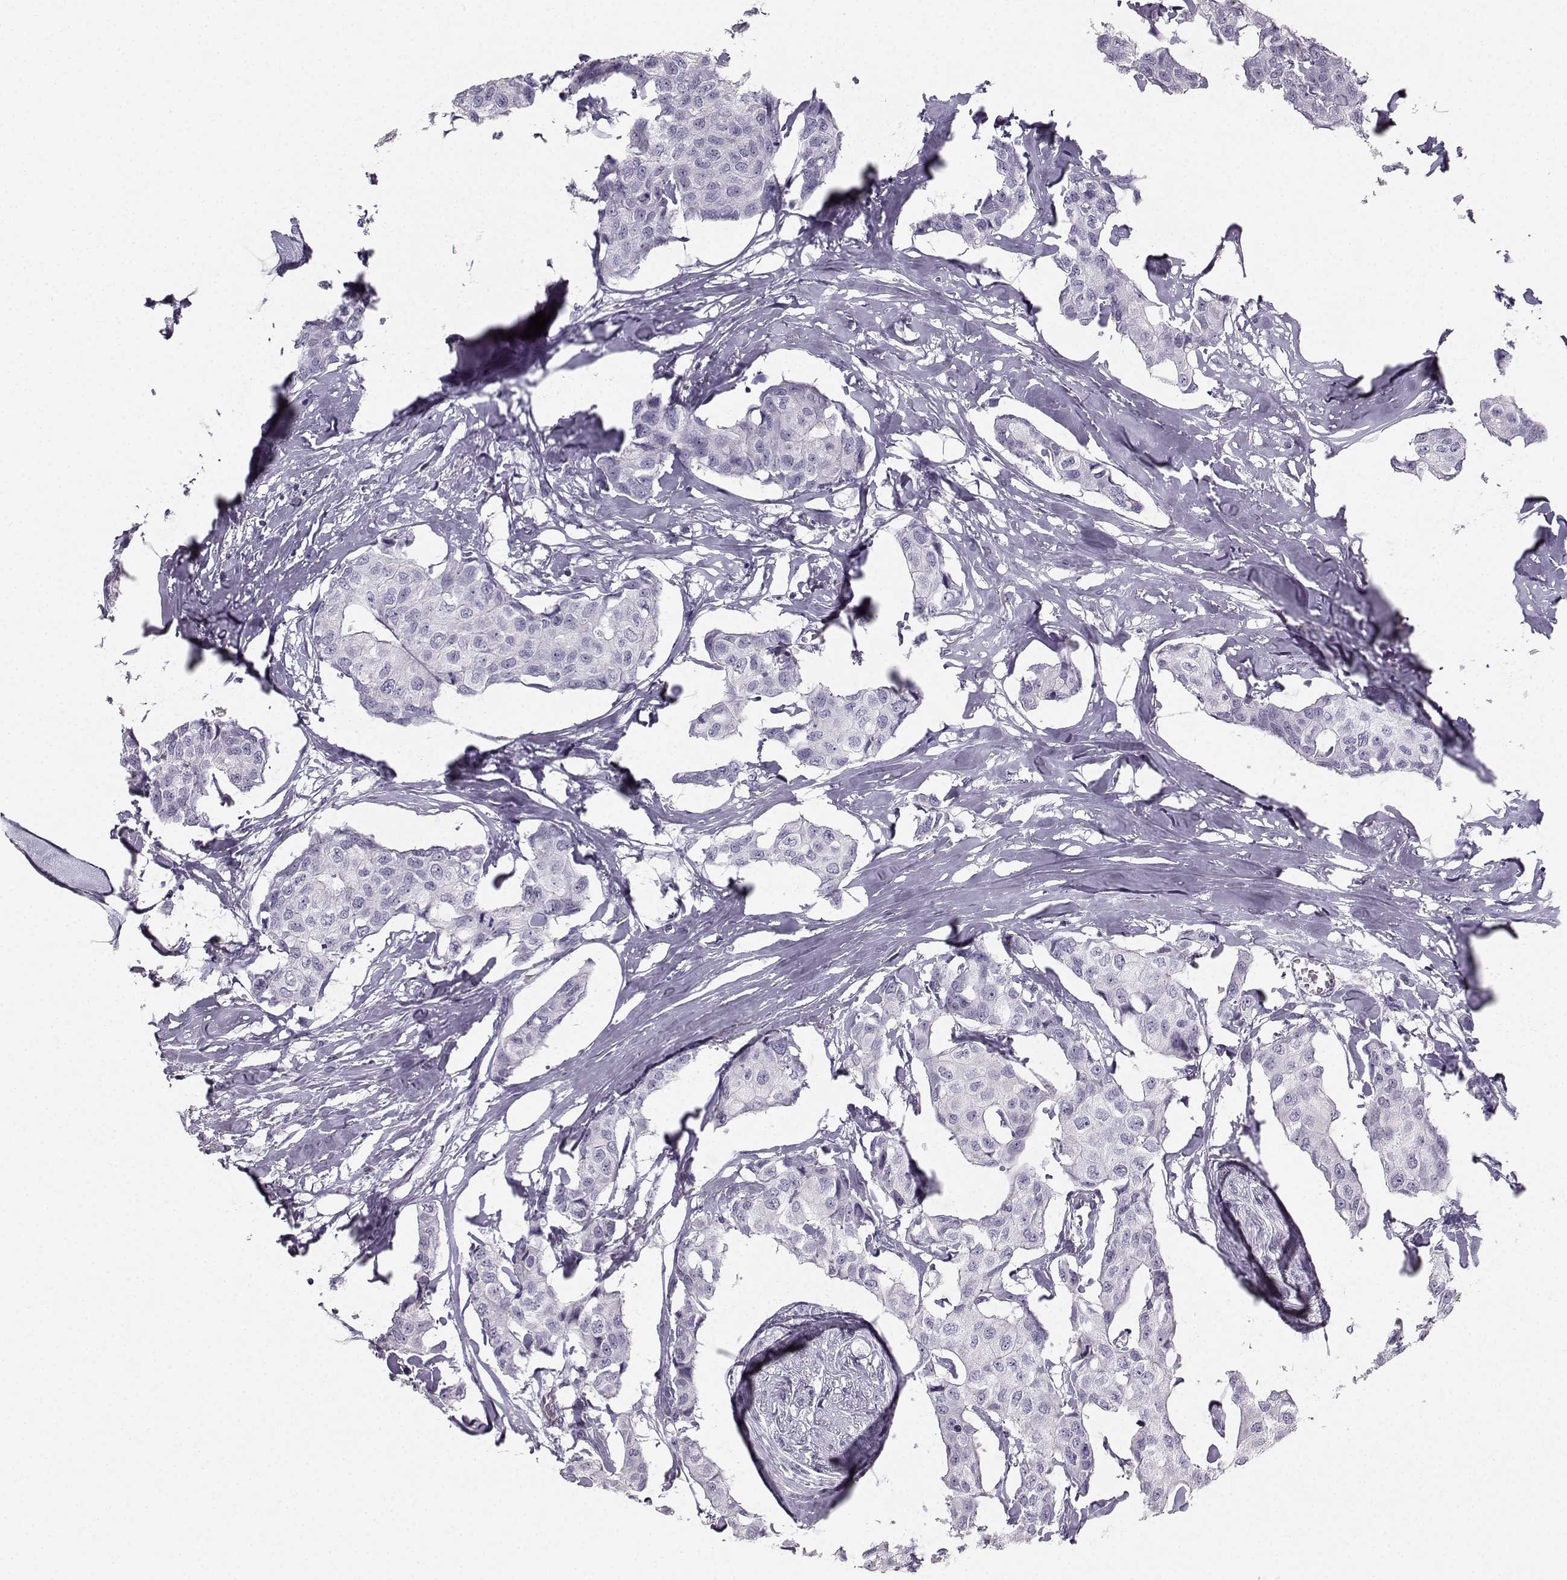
{"staining": {"intensity": "negative", "quantity": "none", "location": "none"}, "tissue": "breast cancer", "cell_type": "Tumor cells", "image_type": "cancer", "snomed": [{"axis": "morphology", "description": "Duct carcinoma"}, {"axis": "topography", "description": "Breast"}], "caption": "Tumor cells are negative for protein expression in human breast cancer.", "gene": "CASR", "patient": {"sex": "female", "age": 80}}